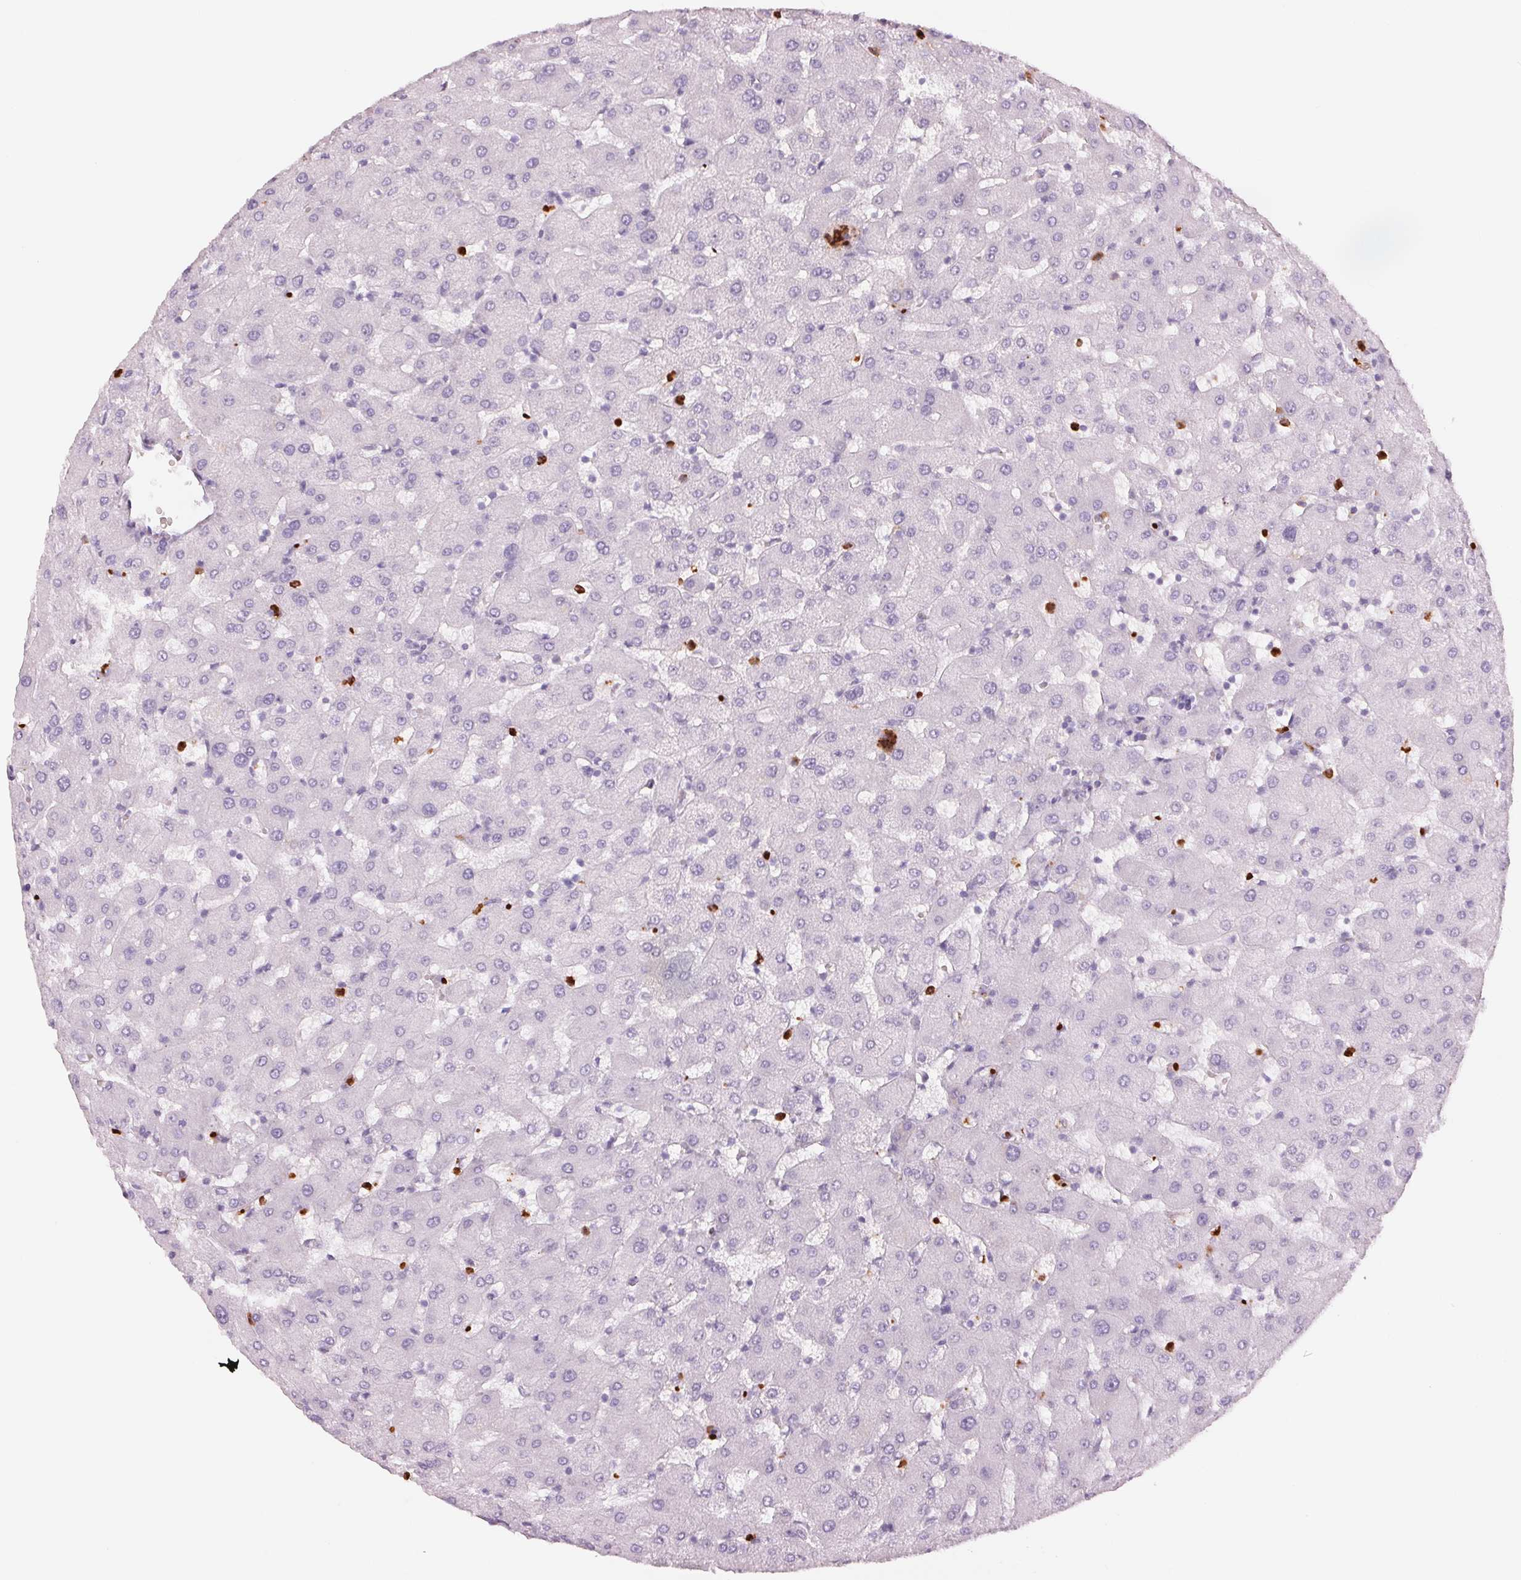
{"staining": {"intensity": "negative", "quantity": "none", "location": "none"}, "tissue": "liver", "cell_type": "Cholangiocytes", "image_type": "normal", "snomed": [{"axis": "morphology", "description": "Normal tissue, NOS"}, {"axis": "topography", "description": "Liver"}], "caption": "This is an immunohistochemistry (IHC) micrograph of normal human liver. There is no staining in cholangiocytes.", "gene": "KLK7", "patient": {"sex": "female", "age": 63}}